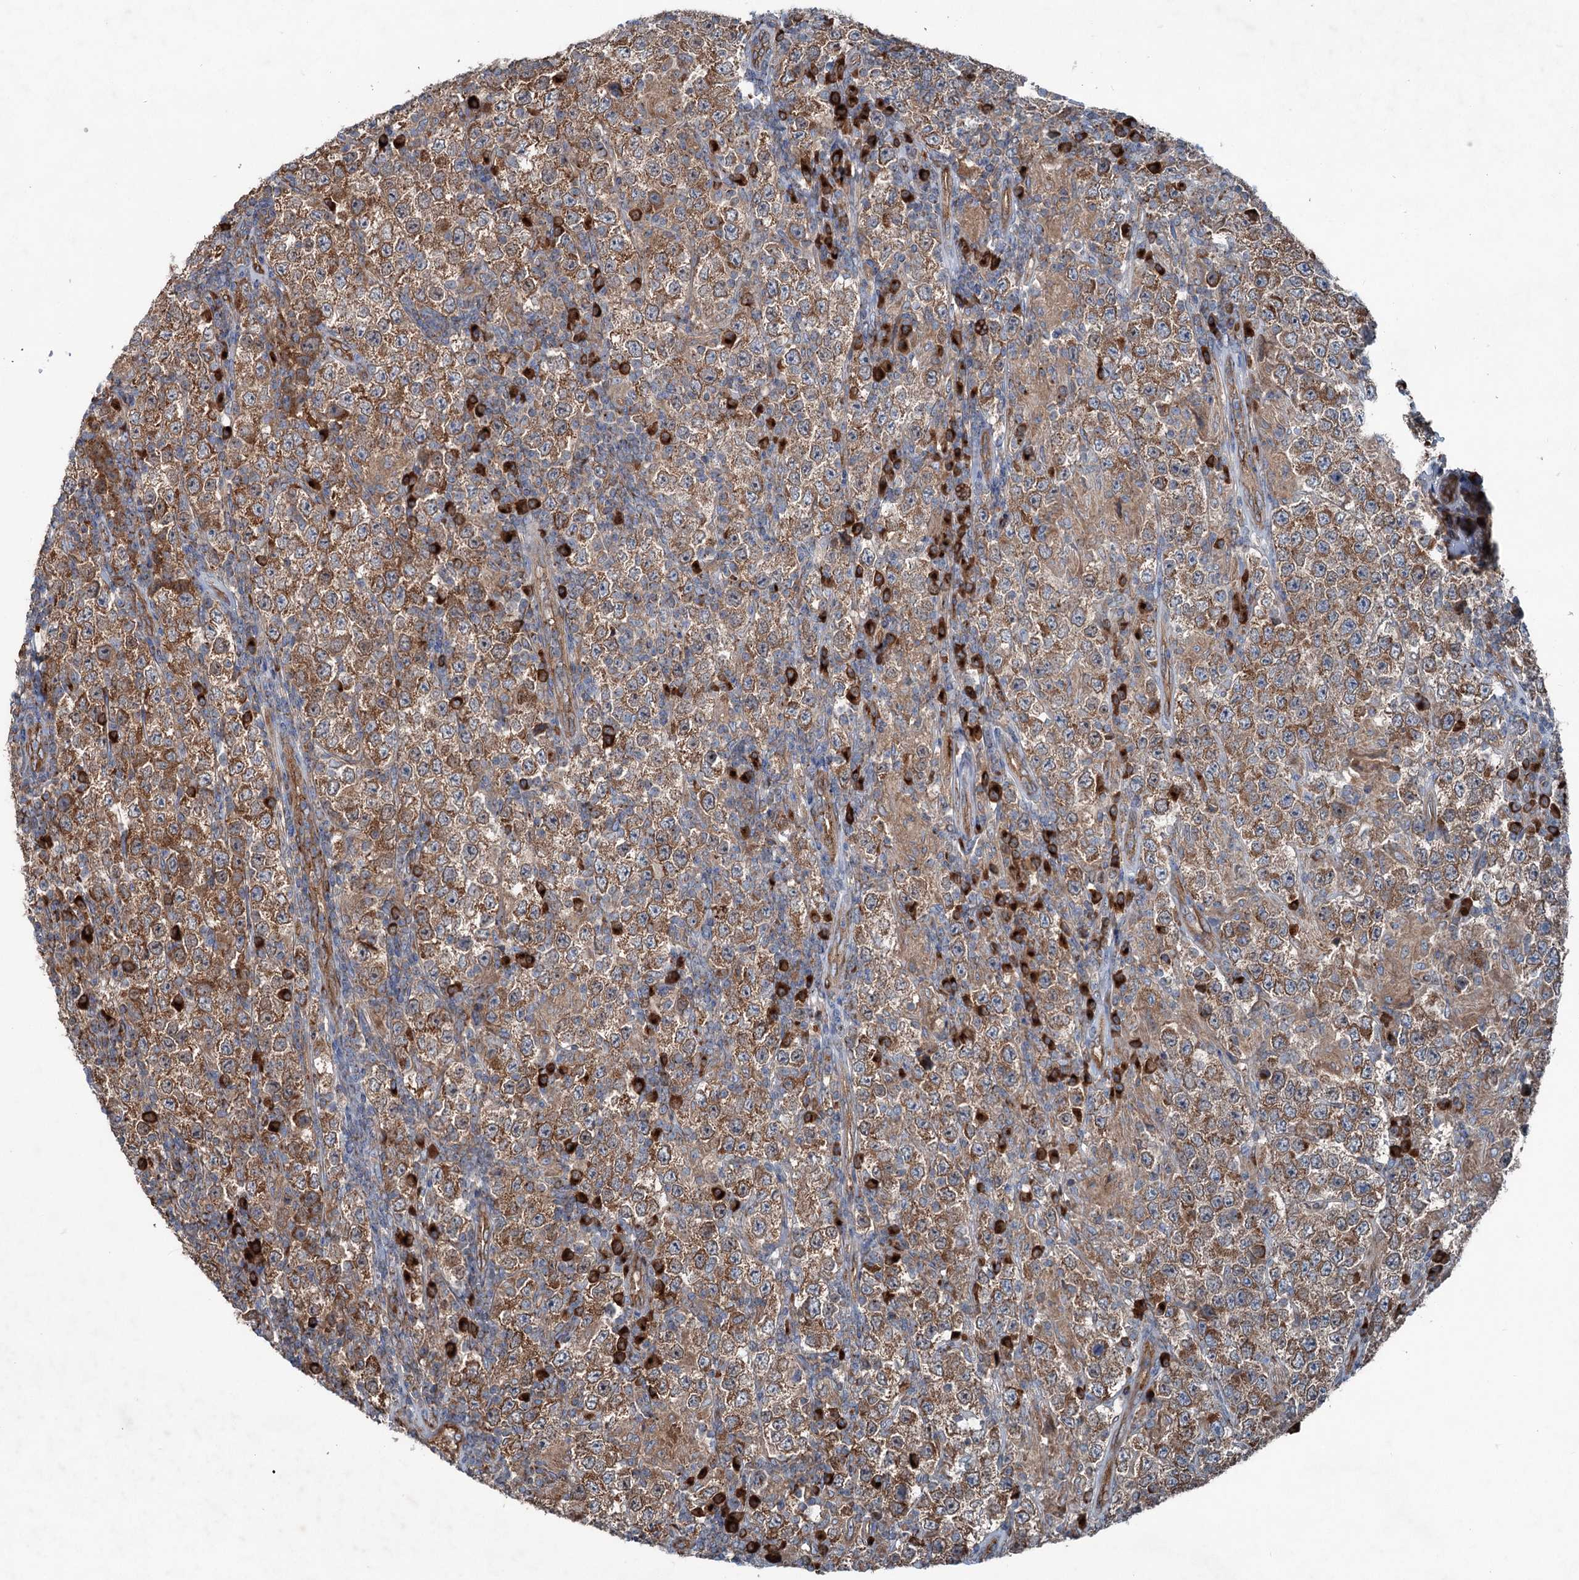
{"staining": {"intensity": "moderate", "quantity": ">75%", "location": "cytoplasmic/membranous"}, "tissue": "testis cancer", "cell_type": "Tumor cells", "image_type": "cancer", "snomed": [{"axis": "morphology", "description": "Normal tissue, NOS"}, {"axis": "morphology", "description": "Urothelial carcinoma, High grade"}, {"axis": "morphology", "description": "Seminoma, NOS"}, {"axis": "morphology", "description": "Carcinoma, Embryonal, NOS"}, {"axis": "topography", "description": "Urinary bladder"}, {"axis": "topography", "description": "Testis"}], "caption": "Protein staining by immunohistochemistry (IHC) demonstrates moderate cytoplasmic/membranous staining in about >75% of tumor cells in testis cancer.", "gene": "CALCOCO1", "patient": {"sex": "male", "age": 41}}